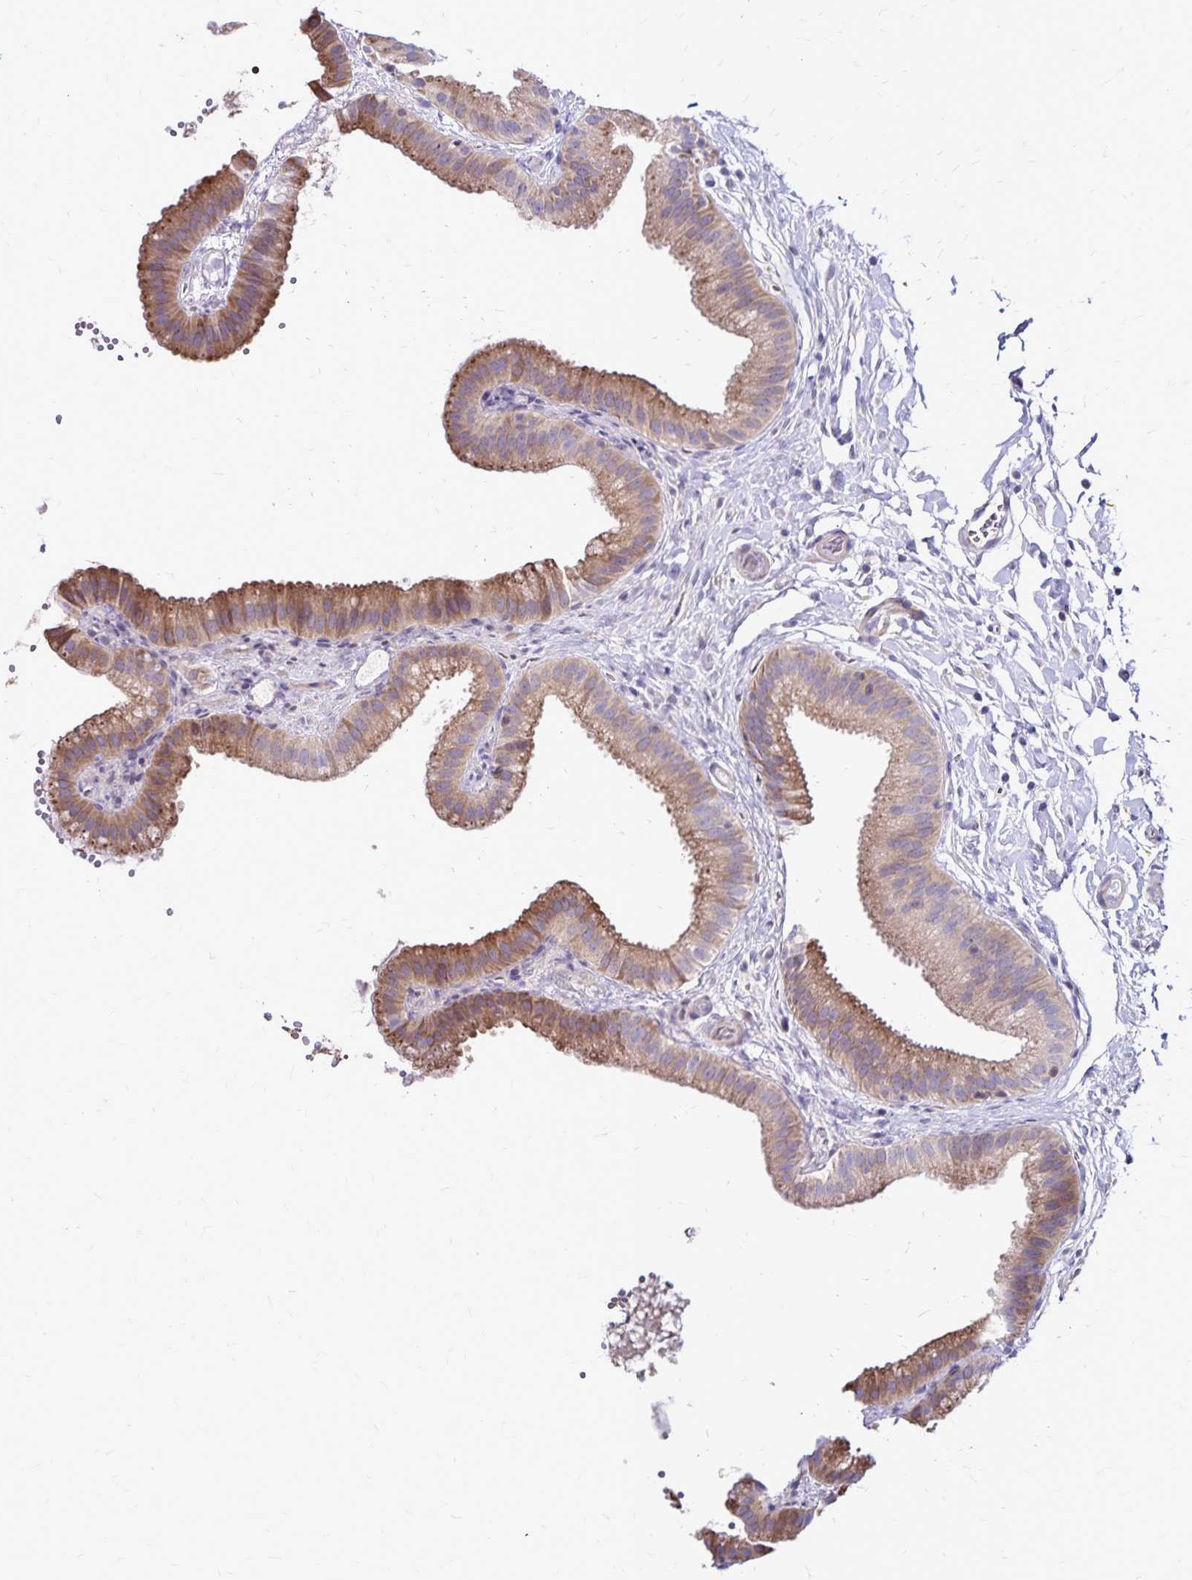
{"staining": {"intensity": "moderate", "quantity": "25%-75%", "location": "cytoplasmic/membranous"}, "tissue": "gallbladder", "cell_type": "Glandular cells", "image_type": "normal", "snomed": [{"axis": "morphology", "description": "Normal tissue, NOS"}, {"axis": "topography", "description": "Gallbladder"}], "caption": "Moderate cytoplasmic/membranous expression for a protein is identified in about 25%-75% of glandular cells of benign gallbladder using IHC.", "gene": "NAGPA", "patient": {"sex": "female", "age": 63}}